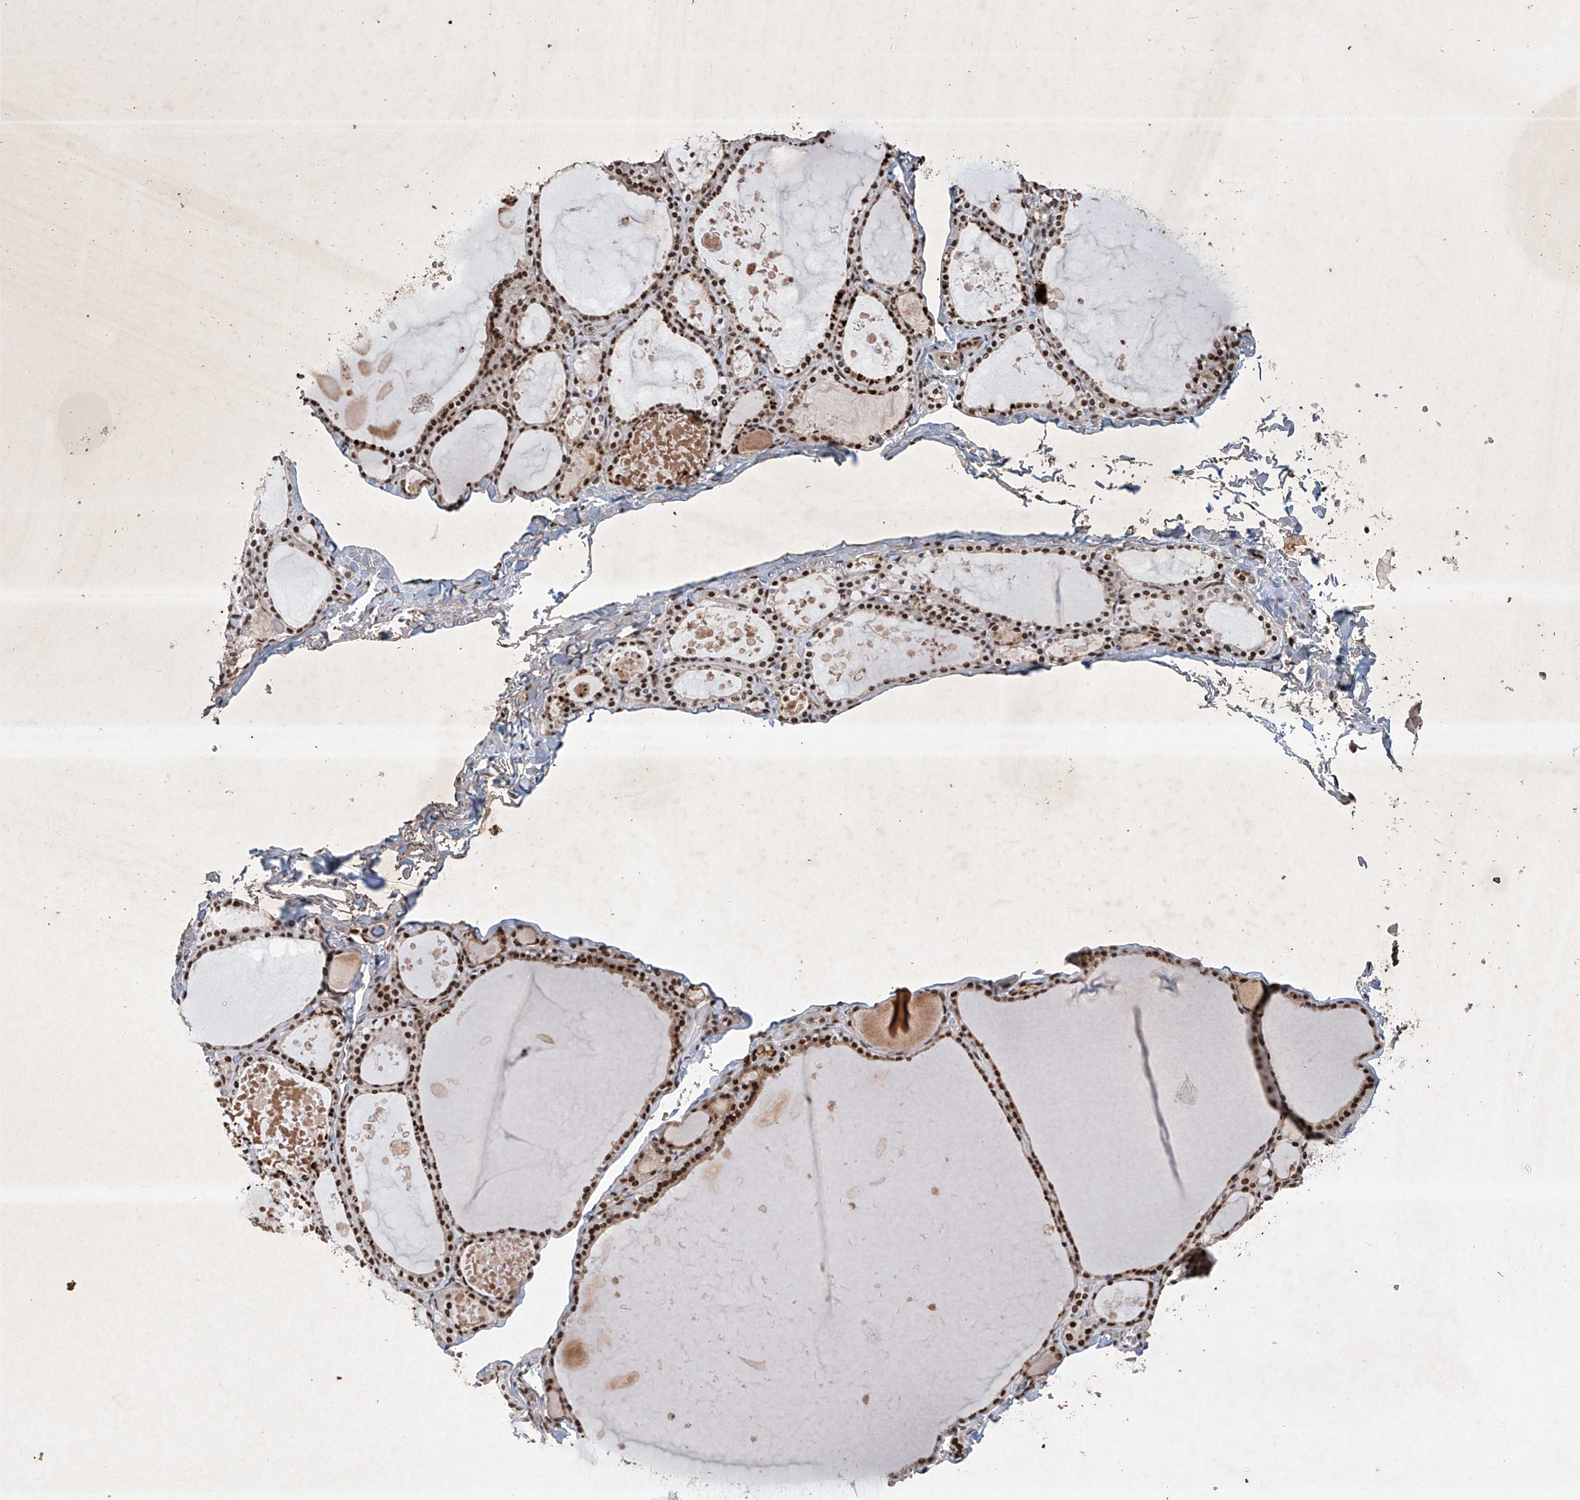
{"staining": {"intensity": "strong", "quantity": ">75%", "location": "cytoplasmic/membranous,nuclear"}, "tissue": "thyroid gland", "cell_type": "Glandular cells", "image_type": "normal", "snomed": [{"axis": "morphology", "description": "Normal tissue, NOS"}, {"axis": "topography", "description": "Thyroid gland"}], "caption": "Strong cytoplasmic/membranous,nuclear protein positivity is appreciated in approximately >75% of glandular cells in thyroid gland.", "gene": "ZNF470", "patient": {"sex": "male", "age": 56}}